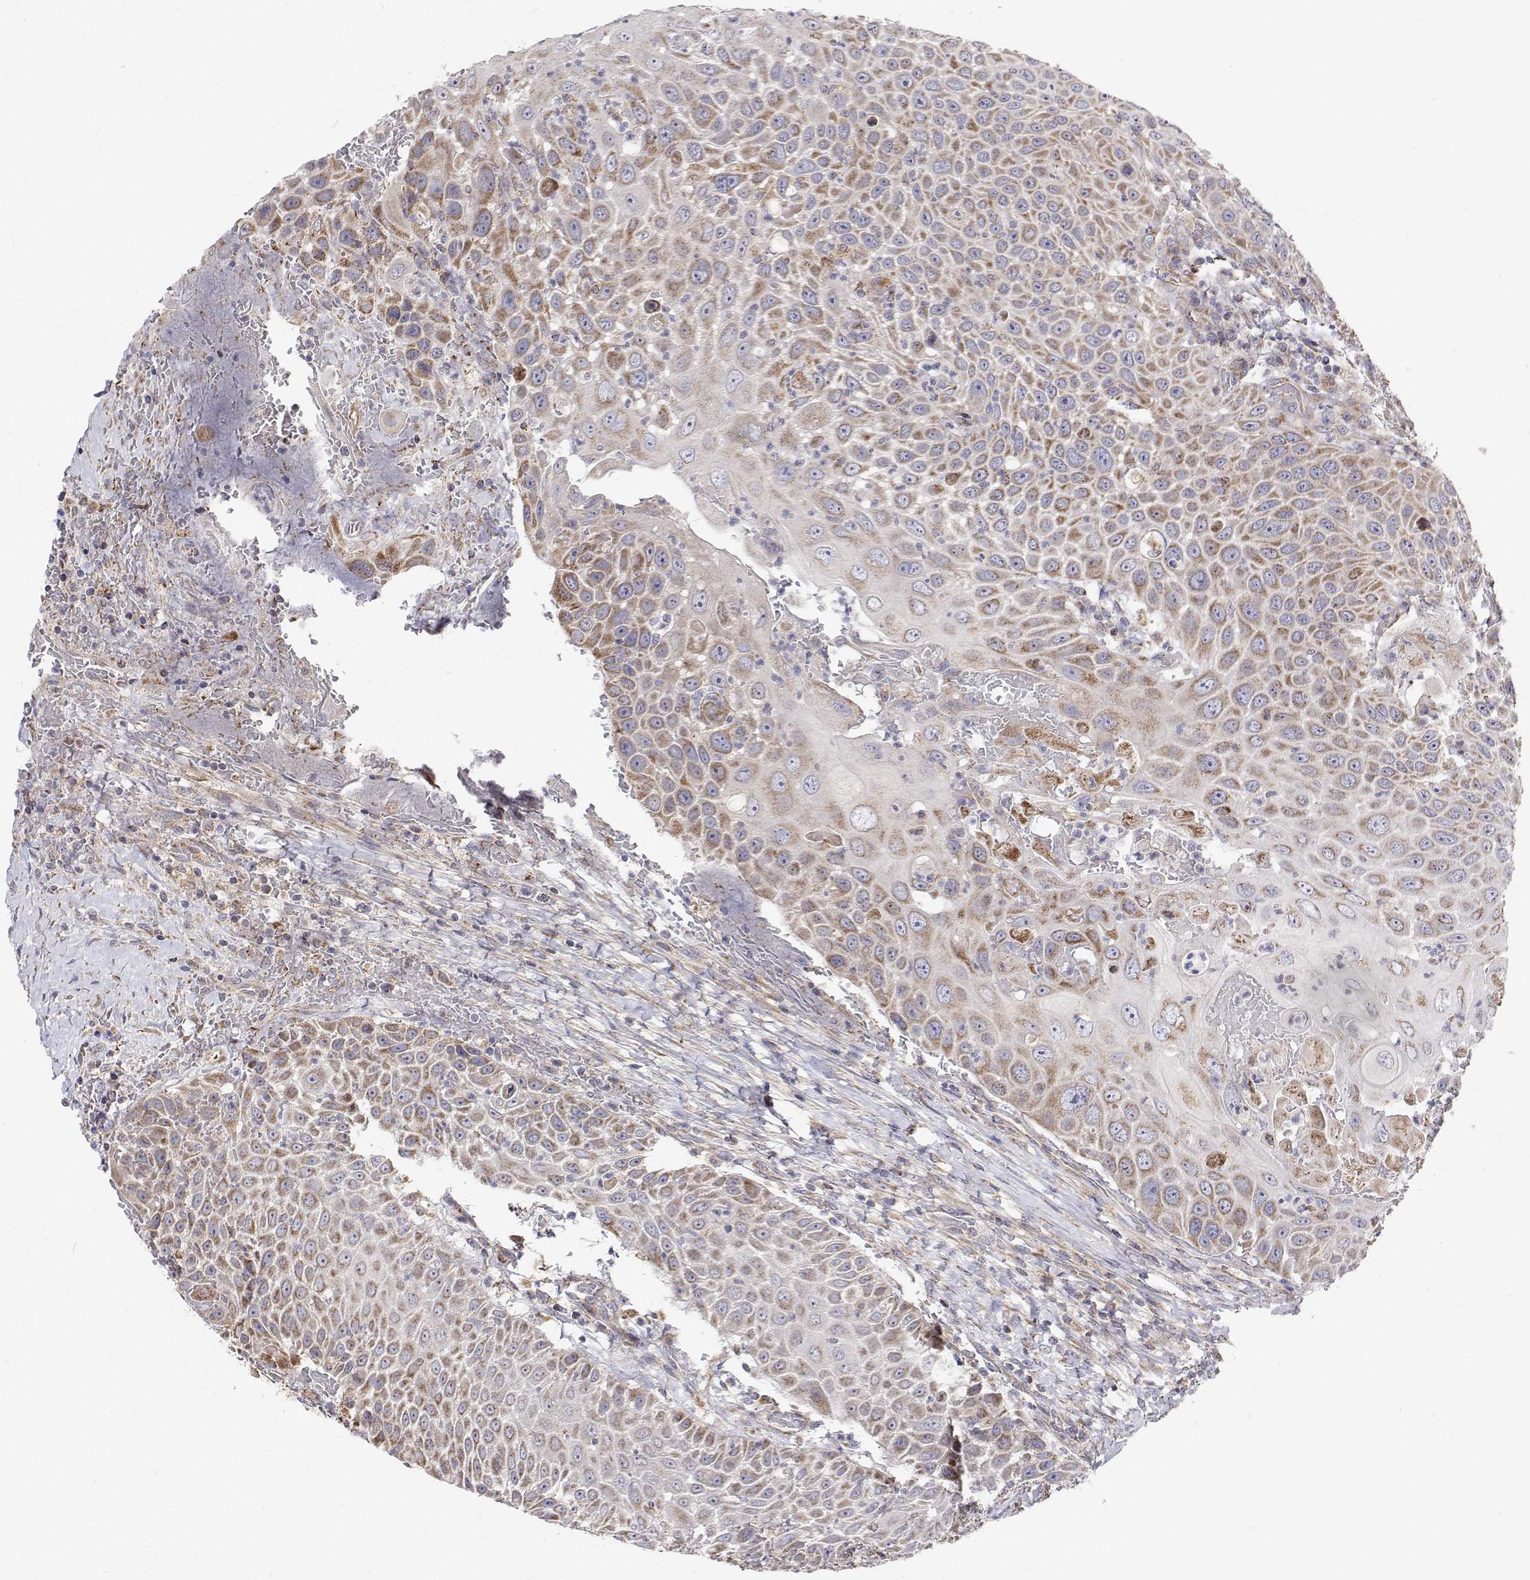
{"staining": {"intensity": "moderate", "quantity": ">75%", "location": "cytoplasmic/membranous"}, "tissue": "head and neck cancer", "cell_type": "Tumor cells", "image_type": "cancer", "snomed": [{"axis": "morphology", "description": "Squamous cell carcinoma, NOS"}, {"axis": "topography", "description": "Head-Neck"}], "caption": "Moderate cytoplasmic/membranous staining for a protein is present in approximately >75% of tumor cells of head and neck cancer (squamous cell carcinoma) using immunohistochemistry (IHC).", "gene": "SPICE1", "patient": {"sex": "male", "age": 69}}